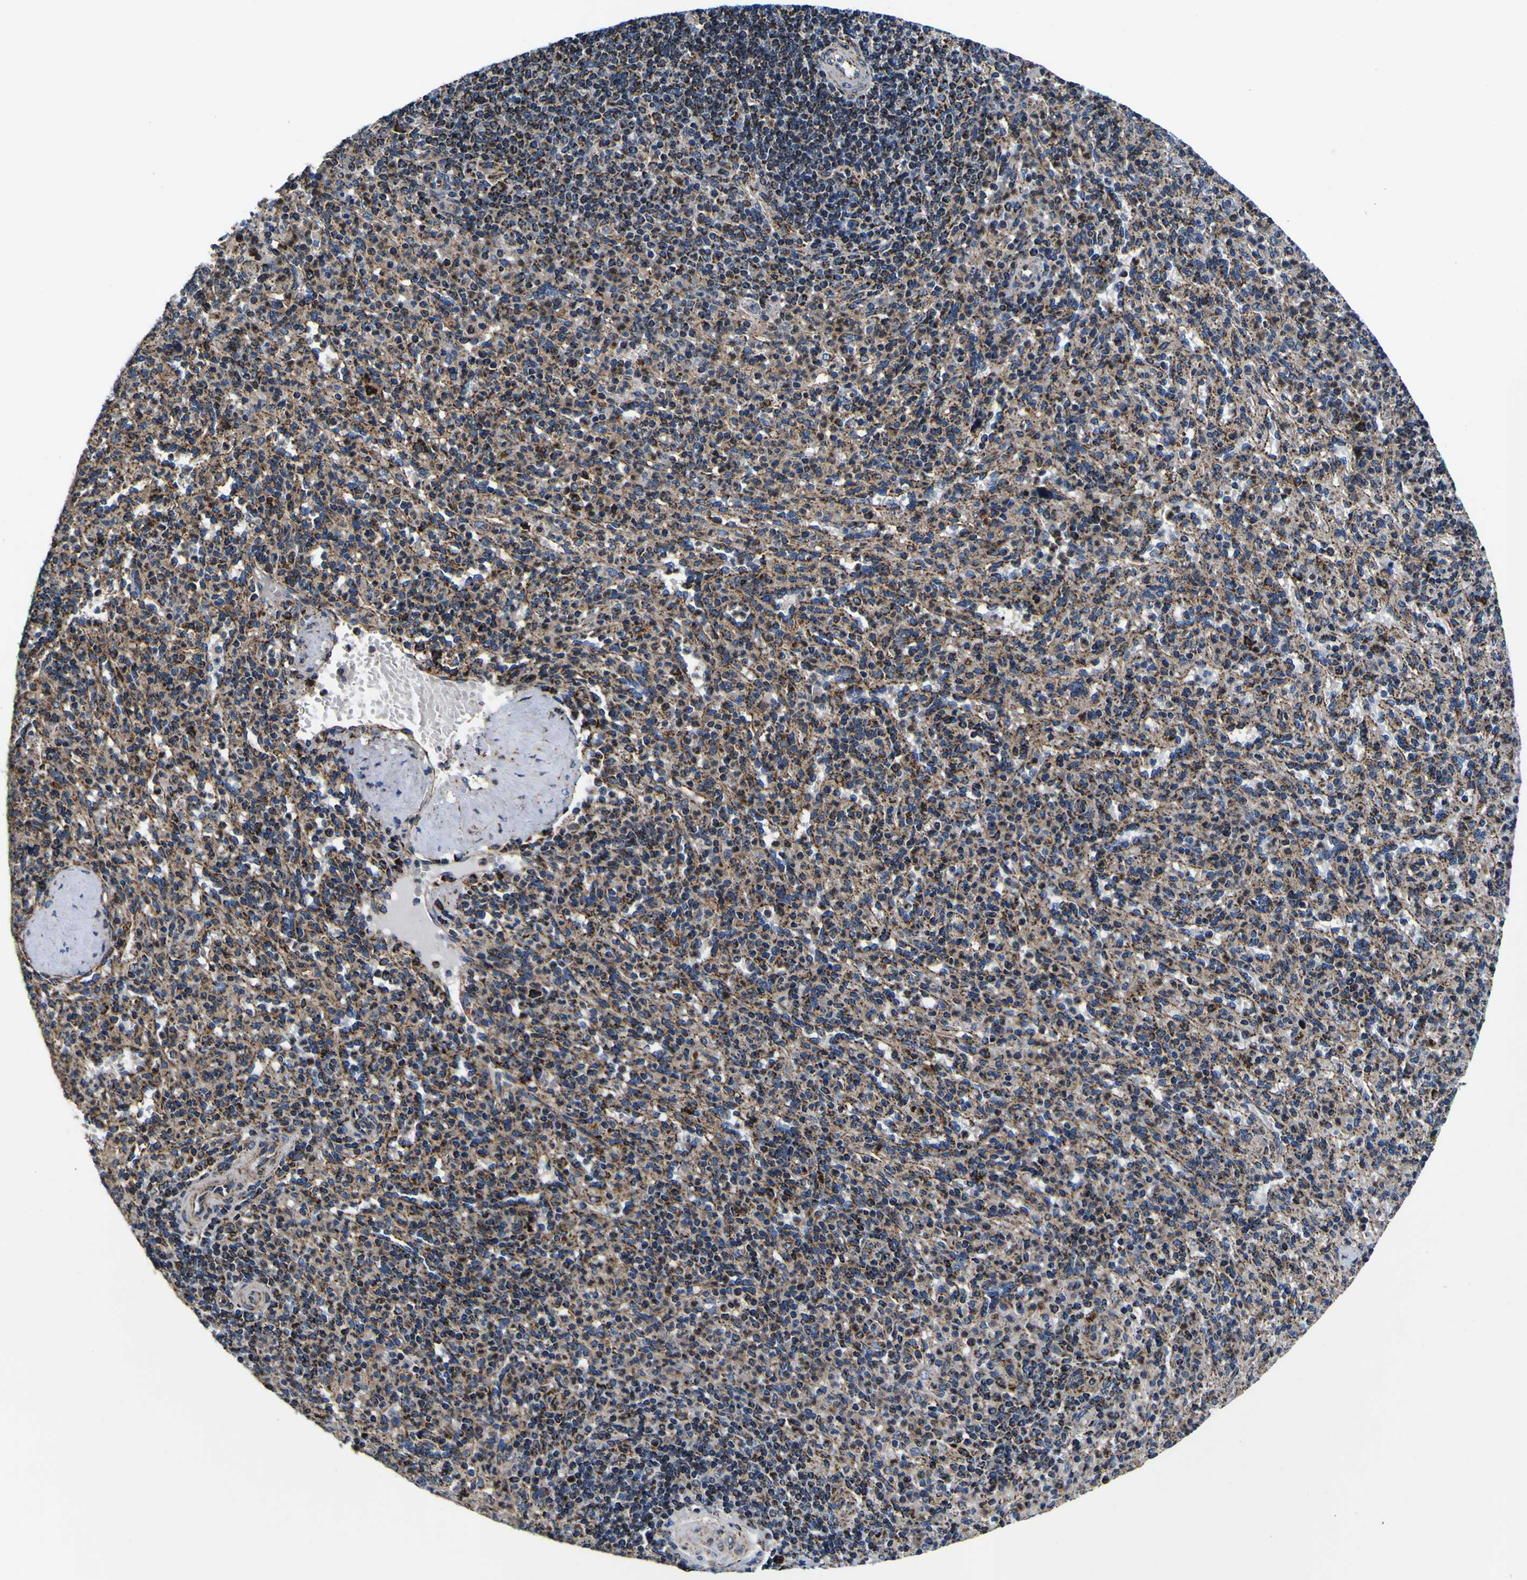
{"staining": {"intensity": "moderate", "quantity": ">75%", "location": "cytoplasmic/membranous"}, "tissue": "spleen", "cell_type": "Cells in red pulp", "image_type": "normal", "snomed": [{"axis": "morphology", "description": "Normal tissue, NOS"}, {"axis": "topography", "description": "Spleen"}], "caption": "Immunohistochemistry micrograph of normal human spleen stained for a protein (brown), which reveals medium levels of moderate cytoplasmic/membranous expression in approximately >75% of cells in red pulp.", "gene": "PTRH2", "patient": {"sex": "male", "age": 36}}